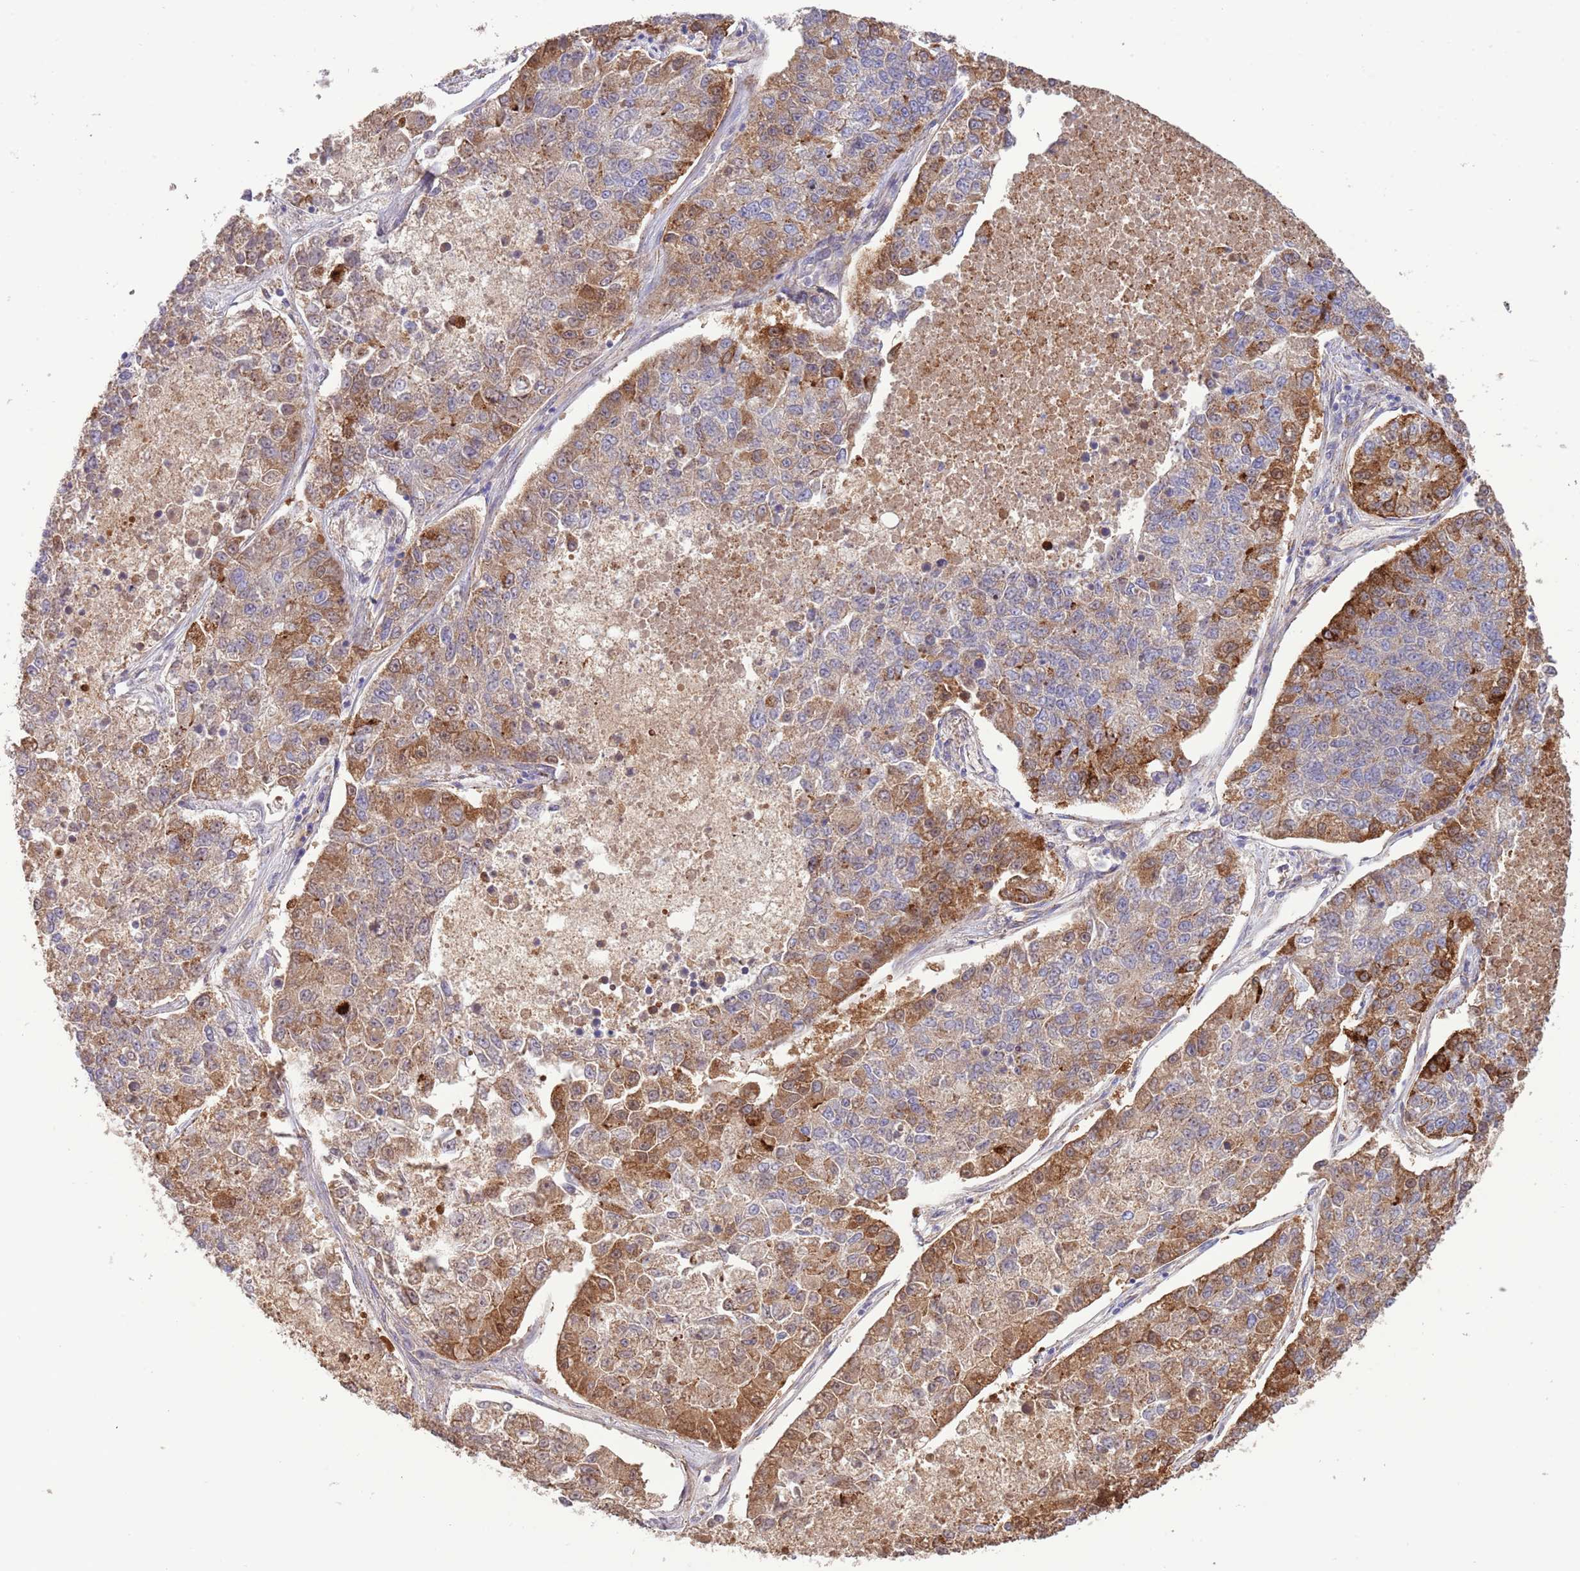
{"staining": {"intensity": "moderate", "quantity": "25%-75%", "location": "cytoplasmic/membranous"}, "tissue": "lung cancer", "cell_type": "Tumor cells", "image_type": "cancer", "snomed": [{"axis": "morphology", "description": "Adenocarcinoma, NOS"}, {"axis": "topography", "description": "Lung"}], "caption": "A medium amount of moderate cytoplasmic/membranous expression is present in approximately 25%-75% of tumor cells in lung cancer tissue.", "gene": "DOCK6", "patient": {"sex": "male", "age": 49}}